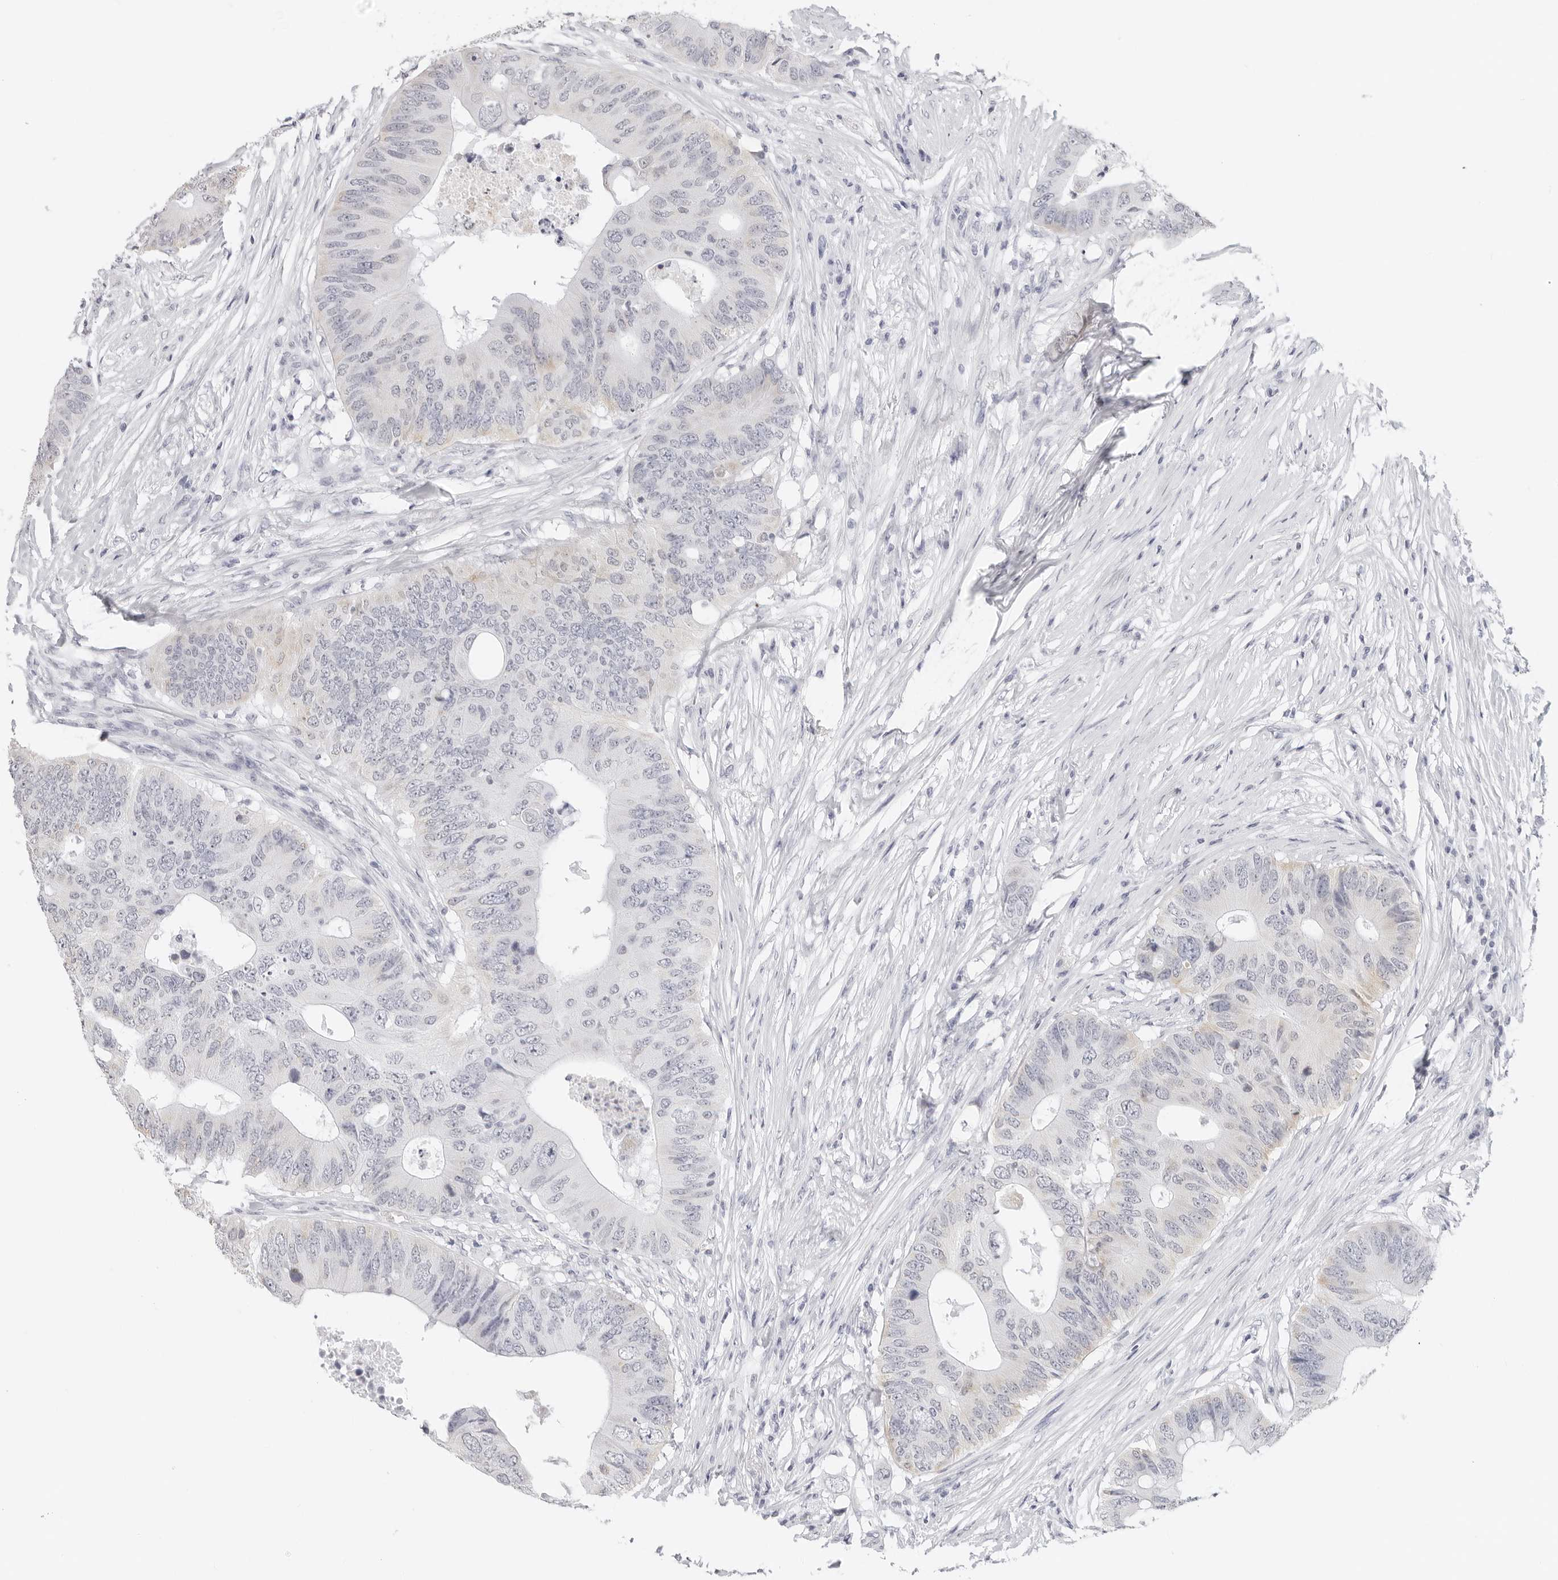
{"staining": {"intensity": "negative", "quantity": "none", "location": "none"}, "tissue": "colorectal cancer", "cell_type": "Tumor cells", "image_type": "cancer", "snomed": [{"axis": "morphology", "description": "Adenocarcinoma, NOS"}, {"axis": "topography", "description": "Colon"}], "caption": "Immunohistochemistry (IHC) of human colorectal cancer demonstrates no staining in tumor cells. (Brightfield microscopy of DAB (3,3'-diaminobenzidine) immunohistochemistry (IHC) at high magnification).", "gene": "AGMAT", "patient": {"sex": "male", "age": 71}}